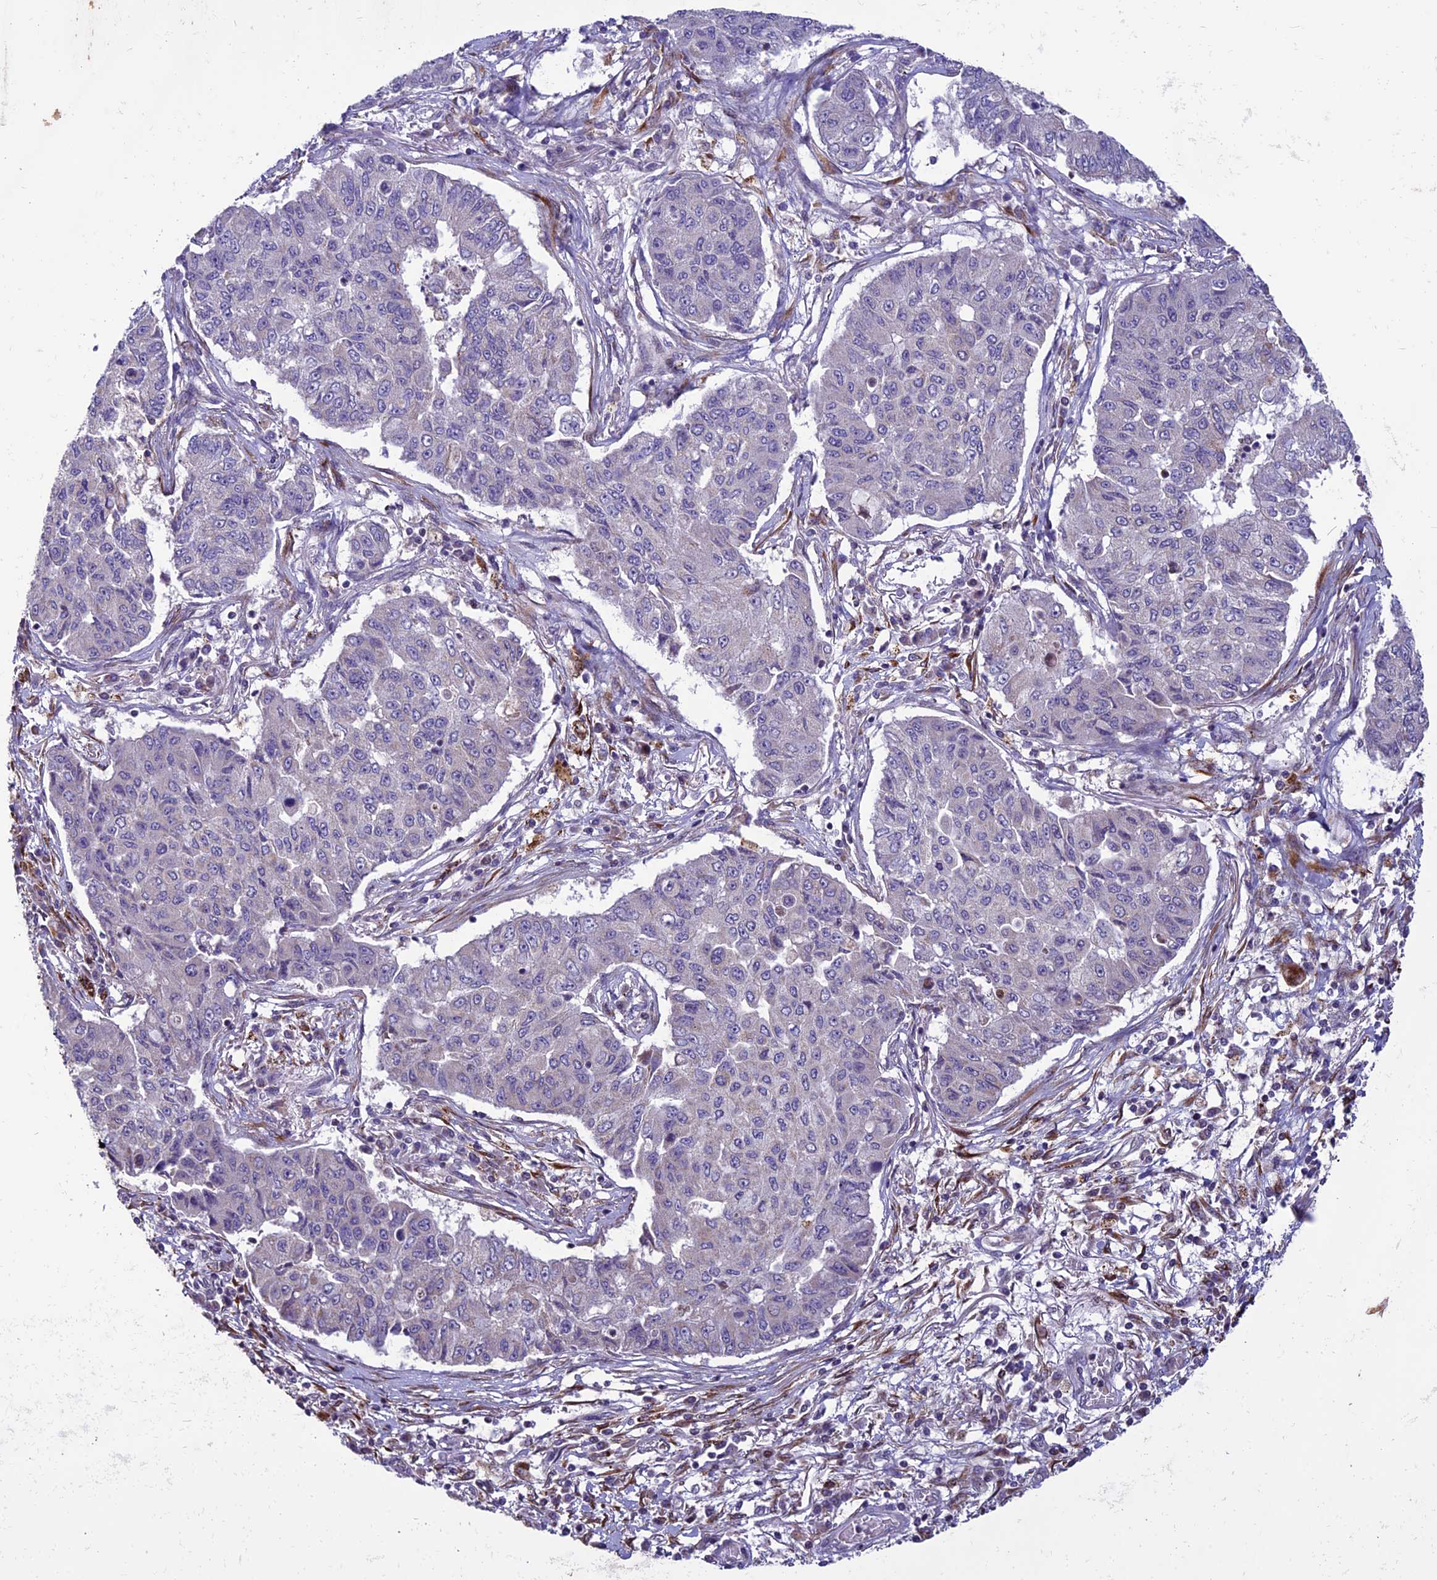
{"staining": {"intensity": "negative", "quantity": "none", "location": "none"}, "tissue": "lung cancer", "cell_type": "Tumor cells", "image_type": "cancer", "snomed": [{"axis": "morphology", "description": "Squamous cell carcinoma, NOS"}, {"axis": "topography", "description": "Lung"}], "caption": "There is no significant expression in tumor cells of lung cancer (squamous cell carcinoma).", "gene": "MIEF2", "patient": {"sex": "male", "age": 74}}